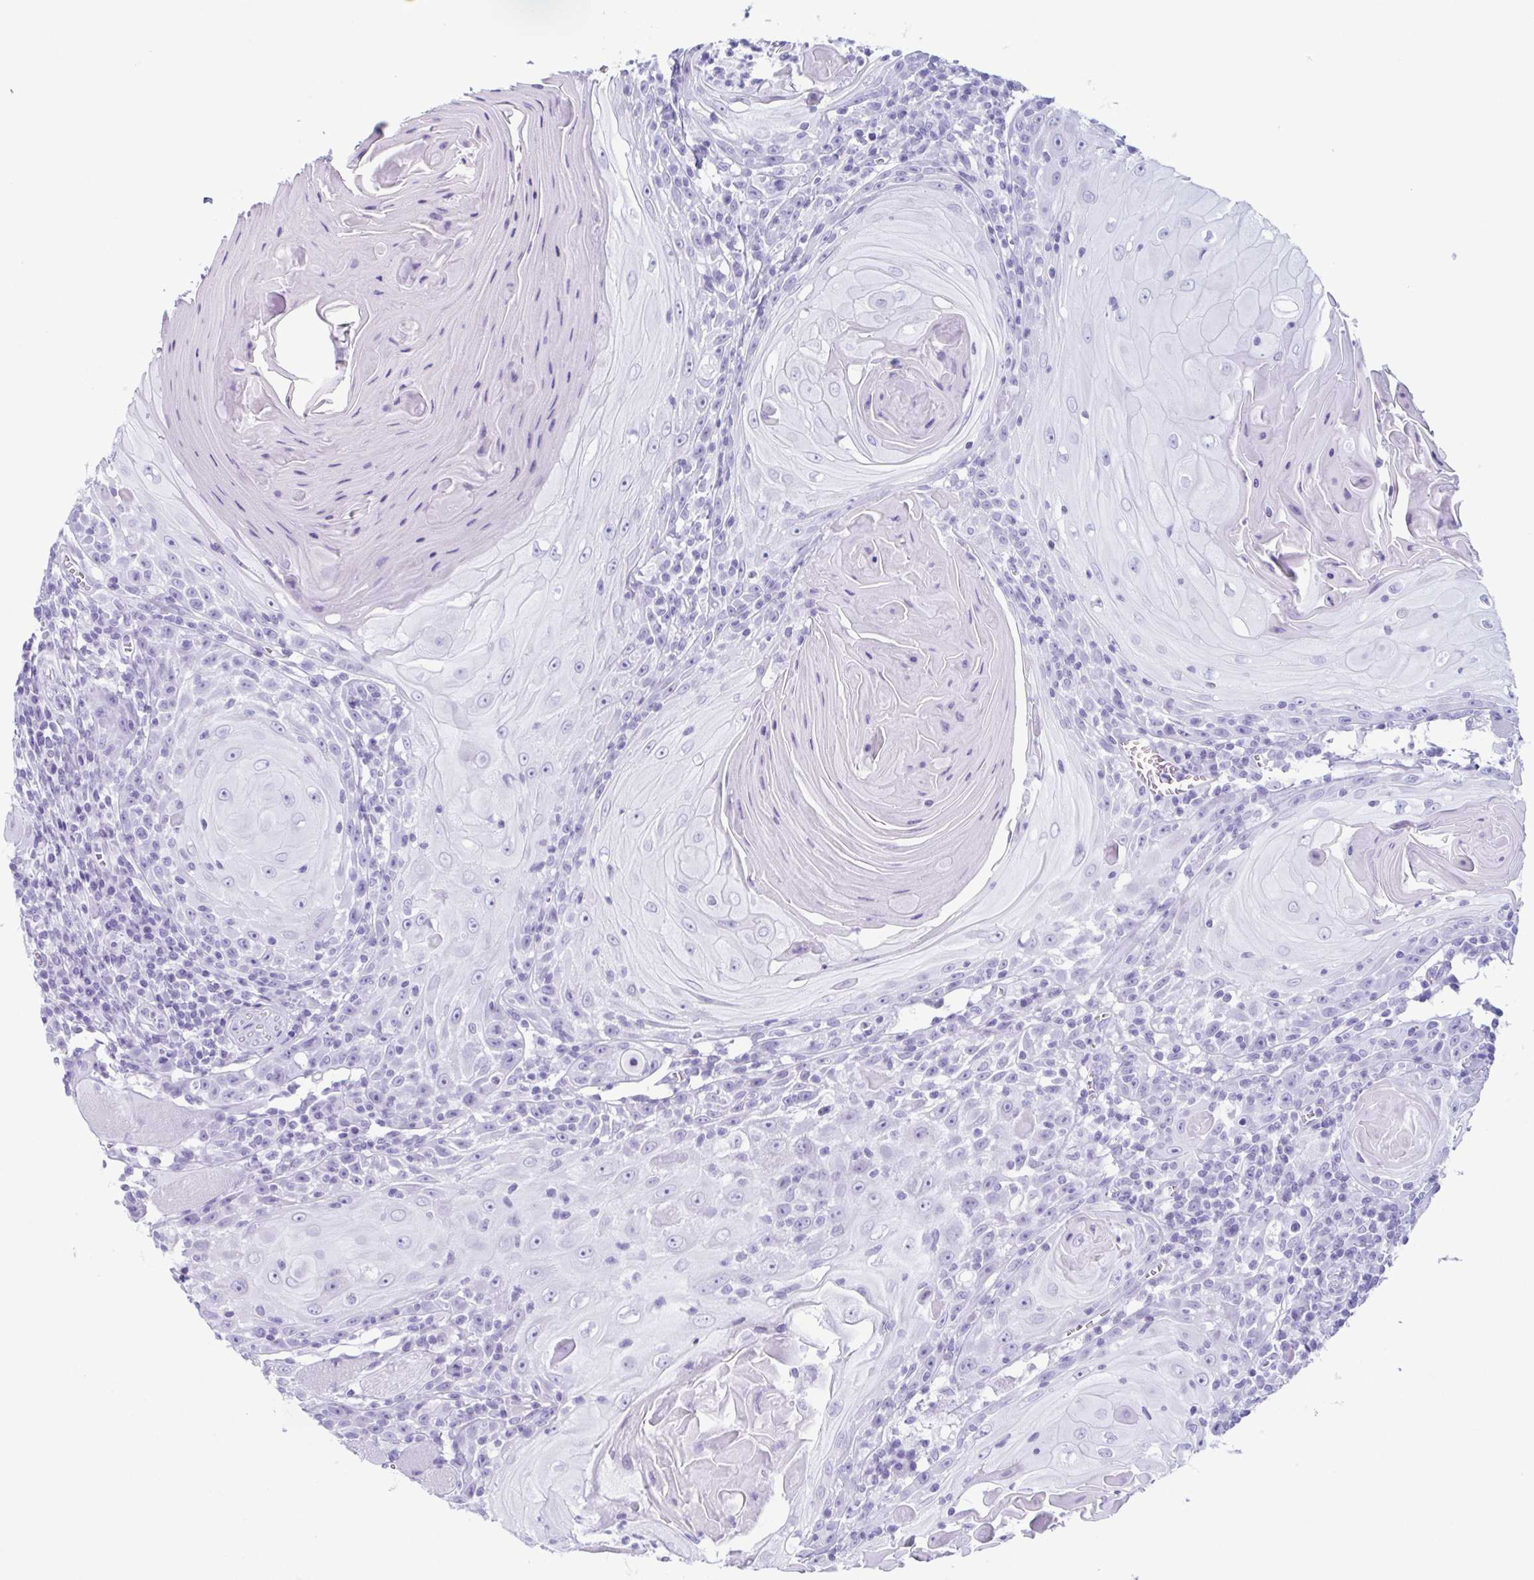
{"staining": {"intensity": "negative", "quantity": "none", "location": "none"}, "tissue": "head and neck cancer", "cell_type": "Tumor cells", "image_type": "cancer", "snomed": [{"axis": "morphology", "description": "Squamous cell carcinoma, NOS"}, {"axis": "topography", "description": "Head-Neck"}], "caption": "The micrograph reveals no staining of tumor cells in squamous cell carcinoma (head and neck). (IHC, brightfield microscopy, high magnification).", "gene": "ENKUR", "patient": {"sex": "male", "age": 52}}